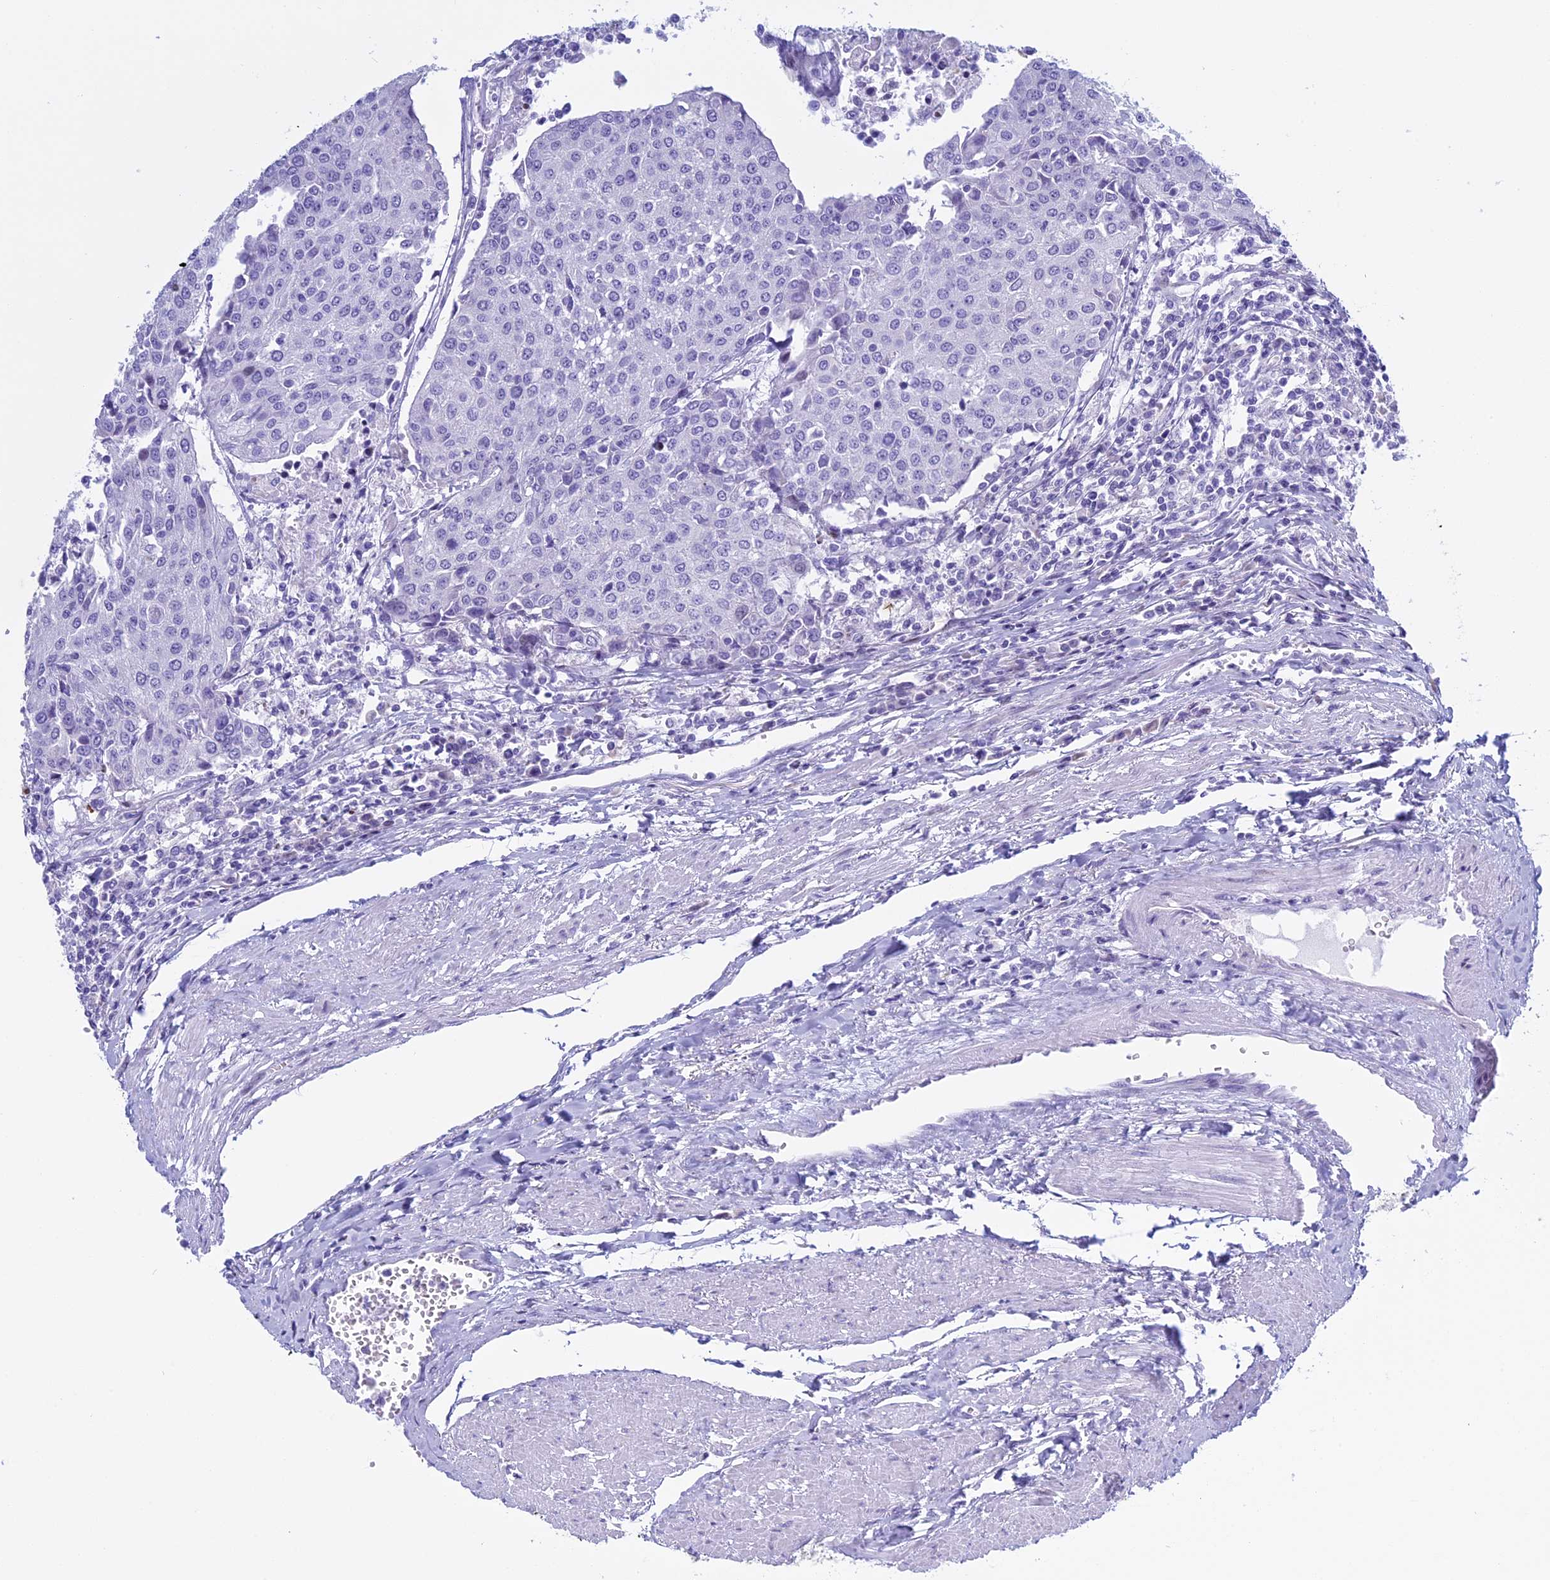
{"staining": {"intensity": "negative", "quantity": "none", "location": "none"}, "tissue": "urothelial cancer", "cell_type": "Tumor cells", "image_type": "cancer", "snomed": [{"axis": "morphology", "description": "Urothelial carcinoma, High grade"}, {"axis": "topography", "description": "Urinary bladder"}], "caption": "An immunohistochemistry (IHC) image of high-grade urothelial carcinoma is shown. There is no staining in tumor cells of high-grade urothelial carcinoma.", "gene": "KCTD21", "patient": {"sex": "female", "age": 85}}